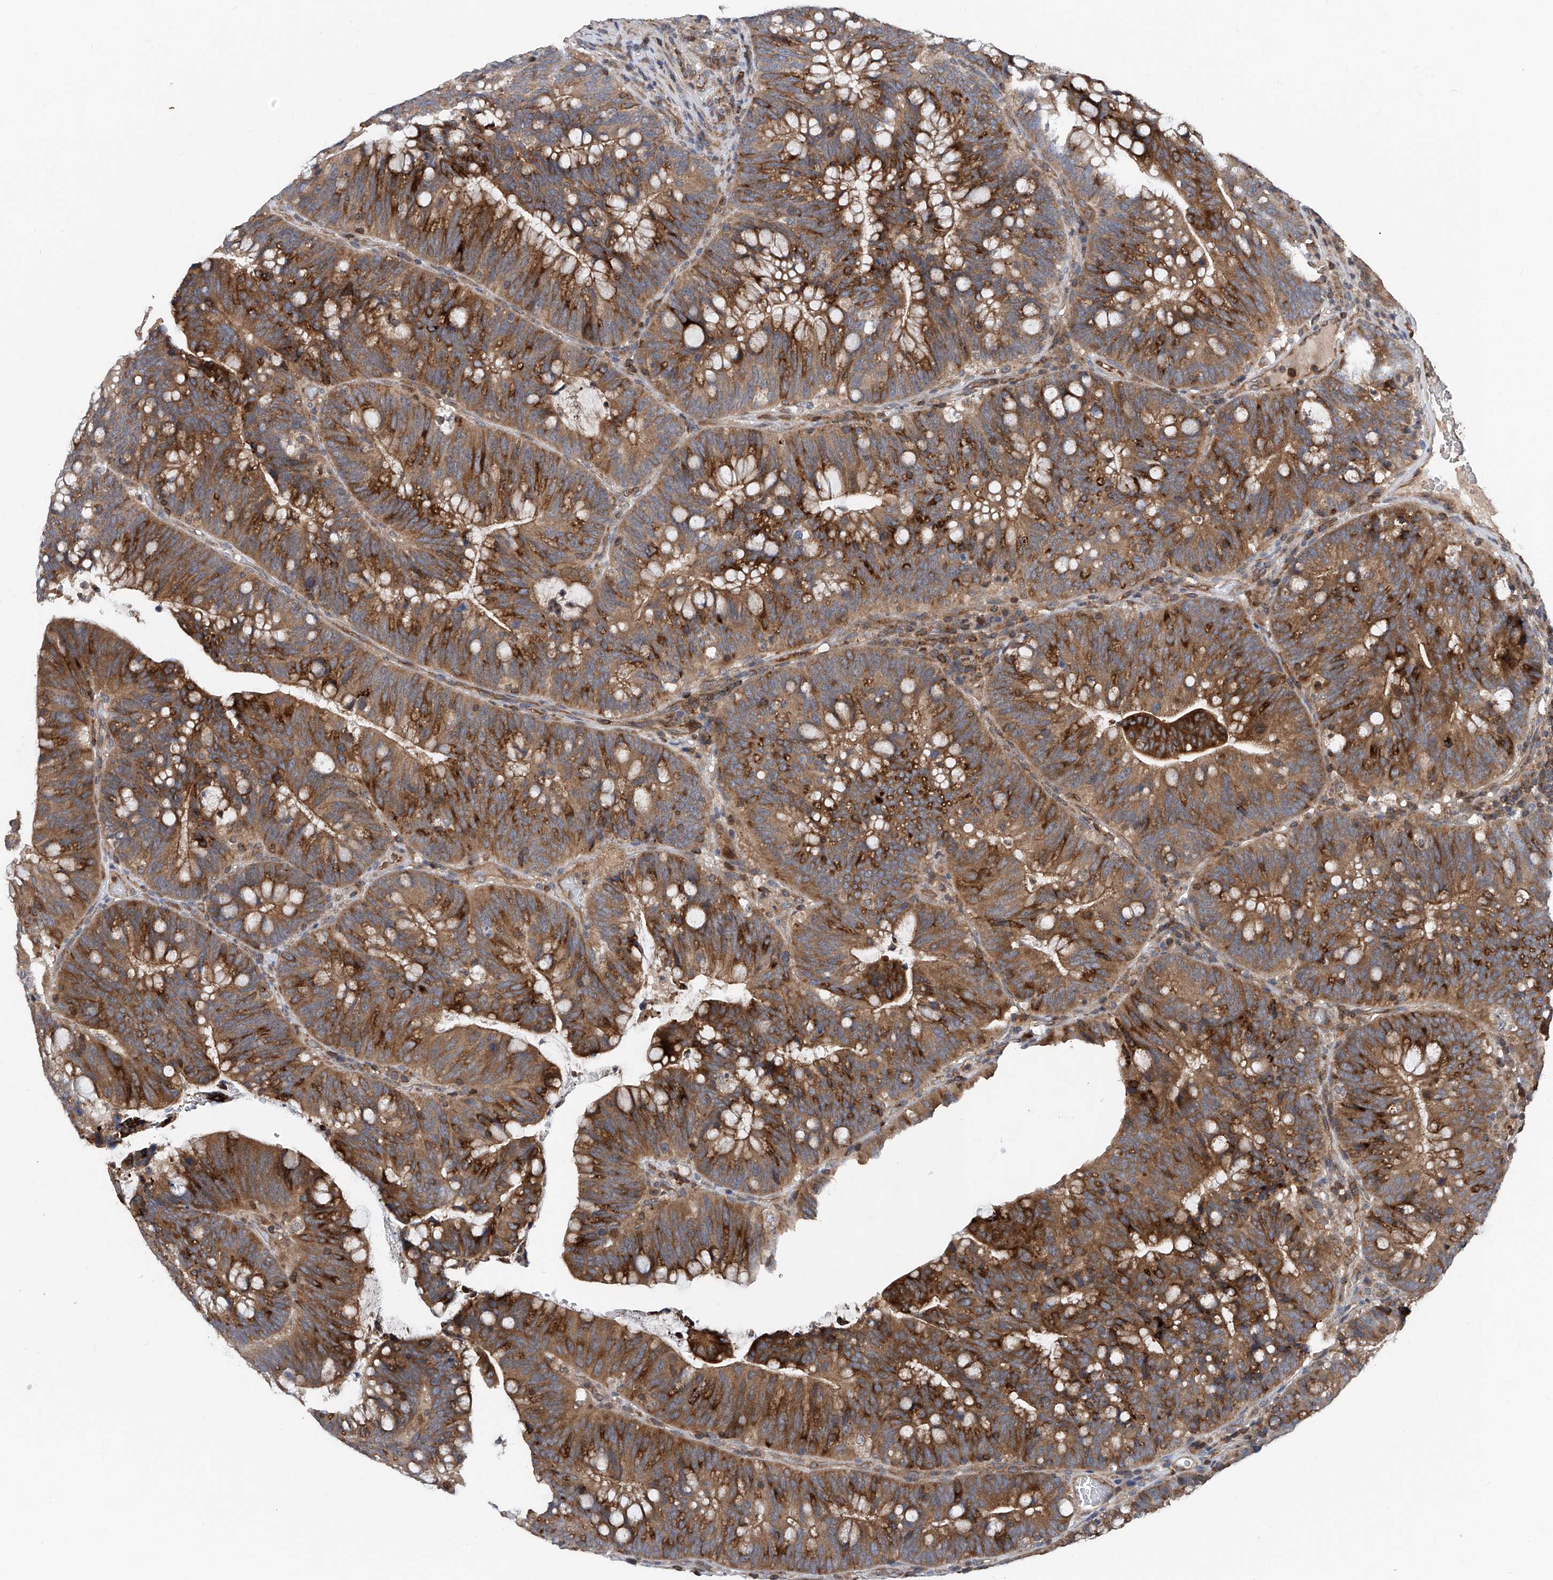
{"staining": {"intensity": "strong", "quantity": ">75%", "location": "cytoplasmic/membranous"}, "tissue": "colorectal cancer", "cell_type": "Tumor cells", "image_type": "cancer", "snomed": [{"axis": "morphology", "description": "Adenocarcinoma, NOS"}, {"axis": "topography", "description": "Colon"}], "caption": "Immunohistochemistry micrograph of colorectal adenocarcinoma stained for a protein (brown), which shows high levels of strong cytoplasmic/membranous expression in about >75% of tumor cells.", "gene": "TRIM38", "patient": {"sex": "female", "age": 66}}